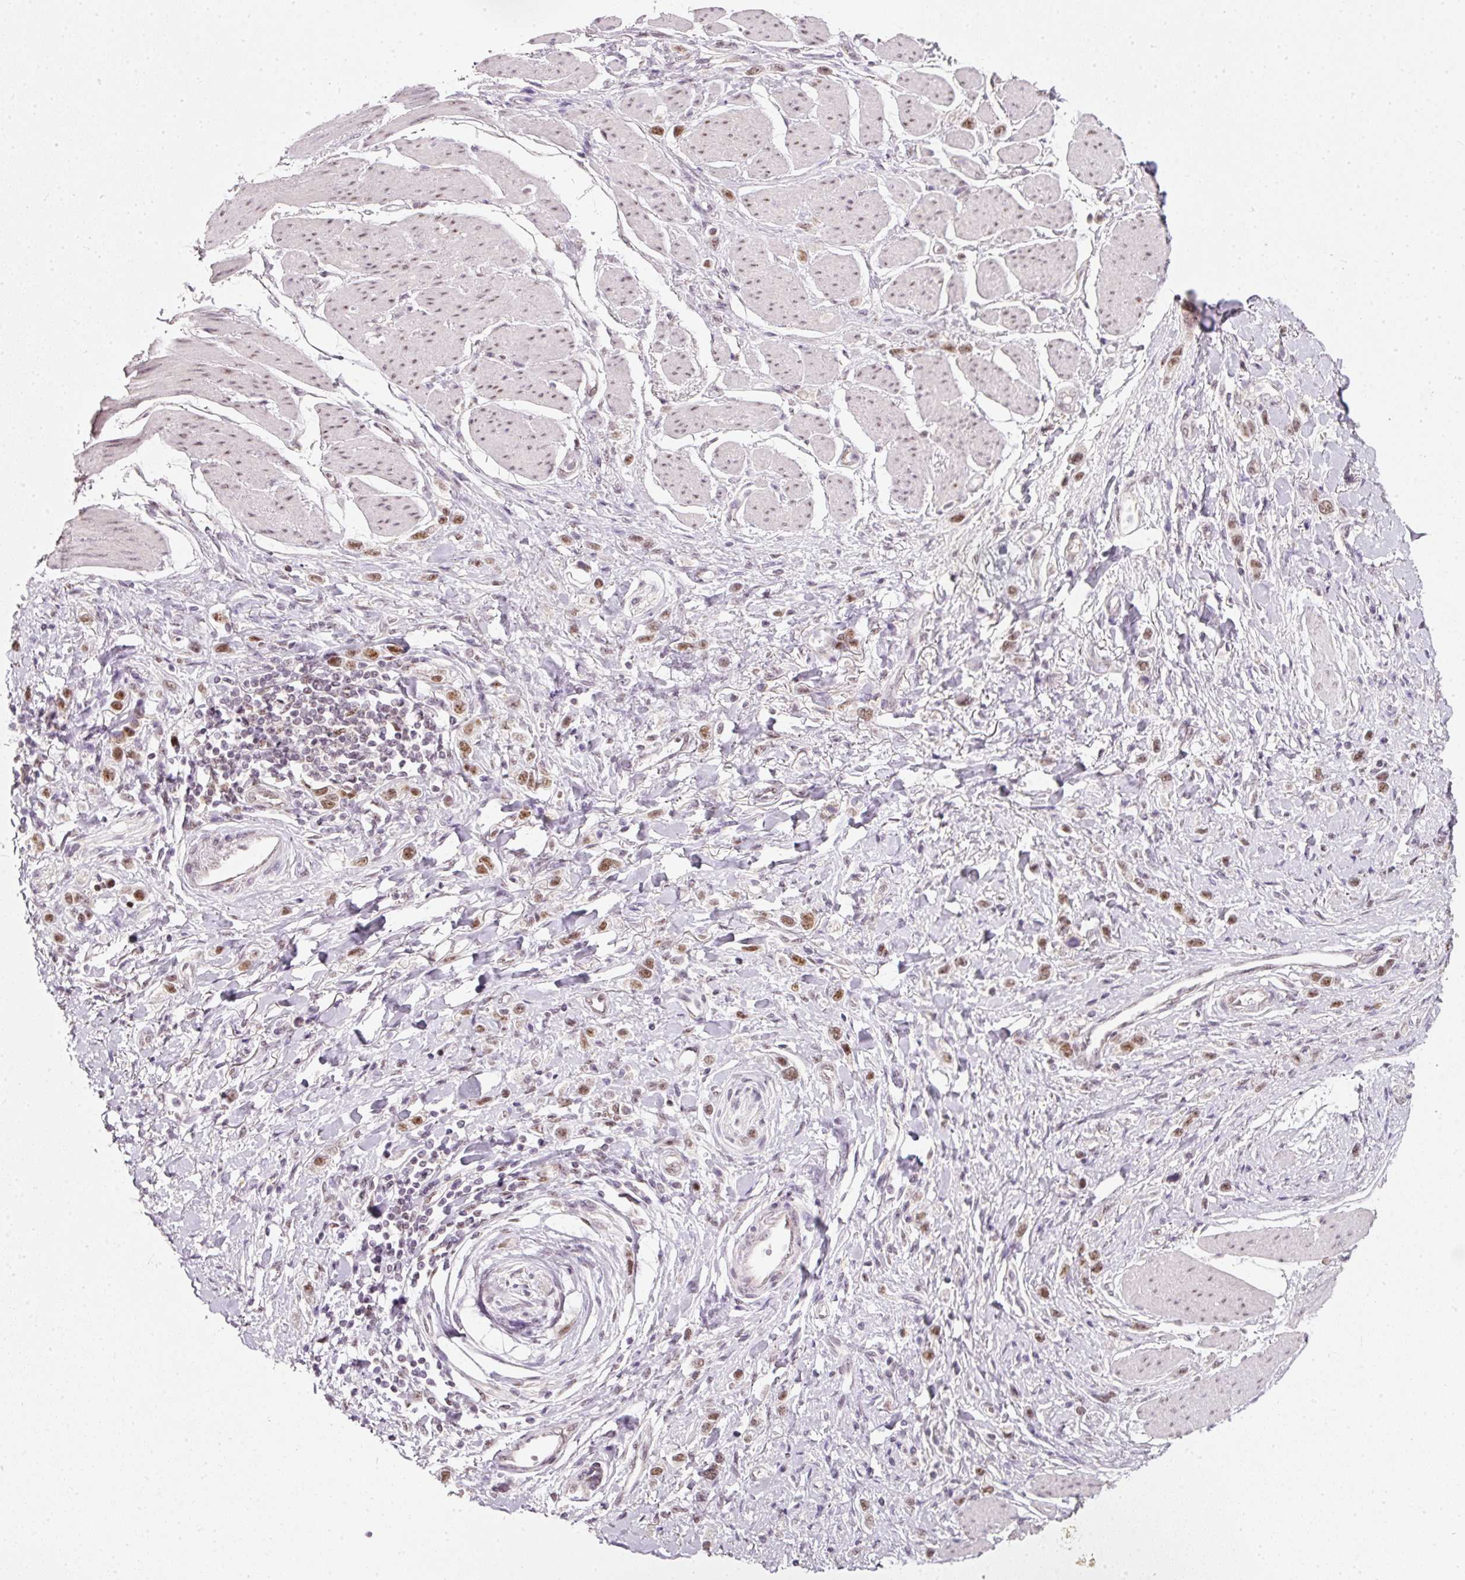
{"staining": {"intensity": "moderate", "quantity": ">75%", "location": "nuclear"}, "tissue": "stomach cancer", "cell_type": "Tumor cells", "image_type": "cancer", "snomed": [{"axis": "morphology", "description": "Adenocarcinoma, NOS"}, {"axis": "topography", "description": "Stomach"}], "caption": "Immunohistochemistry (IHC) of human adenocarcinoma (stomach) displays medium levels of moderate nuclear expression in about >75% of tumor cells.", "gene": "FSTL3", "patient": {"sex": "female", "age": 65}}